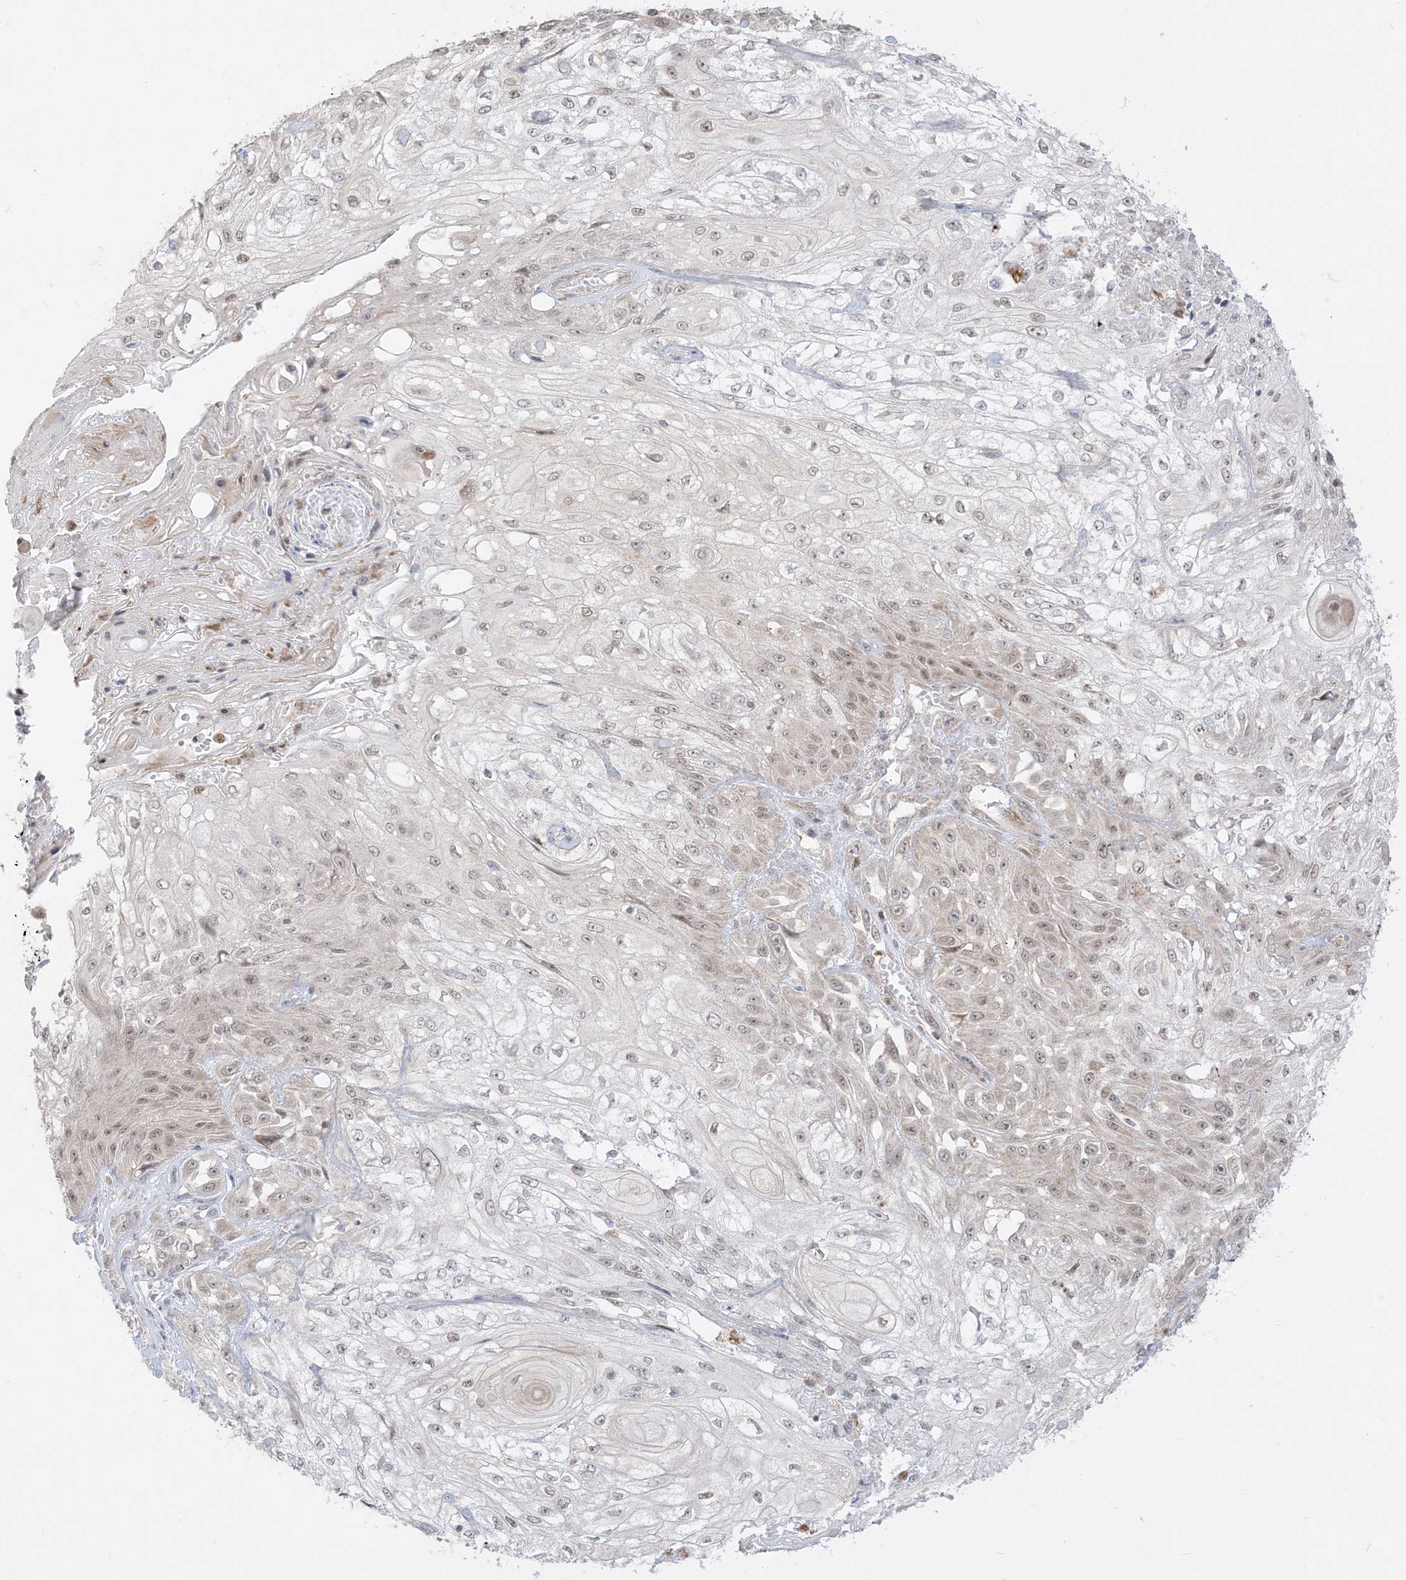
{"staining": {"intensity": "weak", "quantity": "25%-75%", "location": "nuclear"}, "tissue": "skin cancer", "cell_type": "Tumor cells", "image_type": "cancer", "snomed": [{"axis": "morphology", "description": "Squamous cell carcinoma, NOS"}, {"axis": "morphology", "description": "Squamous cell carcinoma, metastatic, NOS"}, {"axis": "topography", "description": "Skin"}, {"axis": "topography", "description": "Lymph node"}], "caption": "IHC staining of skin cancer (squamous cell carcinoma), which reveals low levels of weak nuclear expression in about 25%-75% of tumor cells indicating weak nuclear protein expression. The staining was performed using DAB (3,3'-diaminobenzidine) (brown) for protein detection and nuclei were counterstained in hematoxylin (blue).", "gene": "KANSL3", "patient": {"sex": "male", "age": 75}}